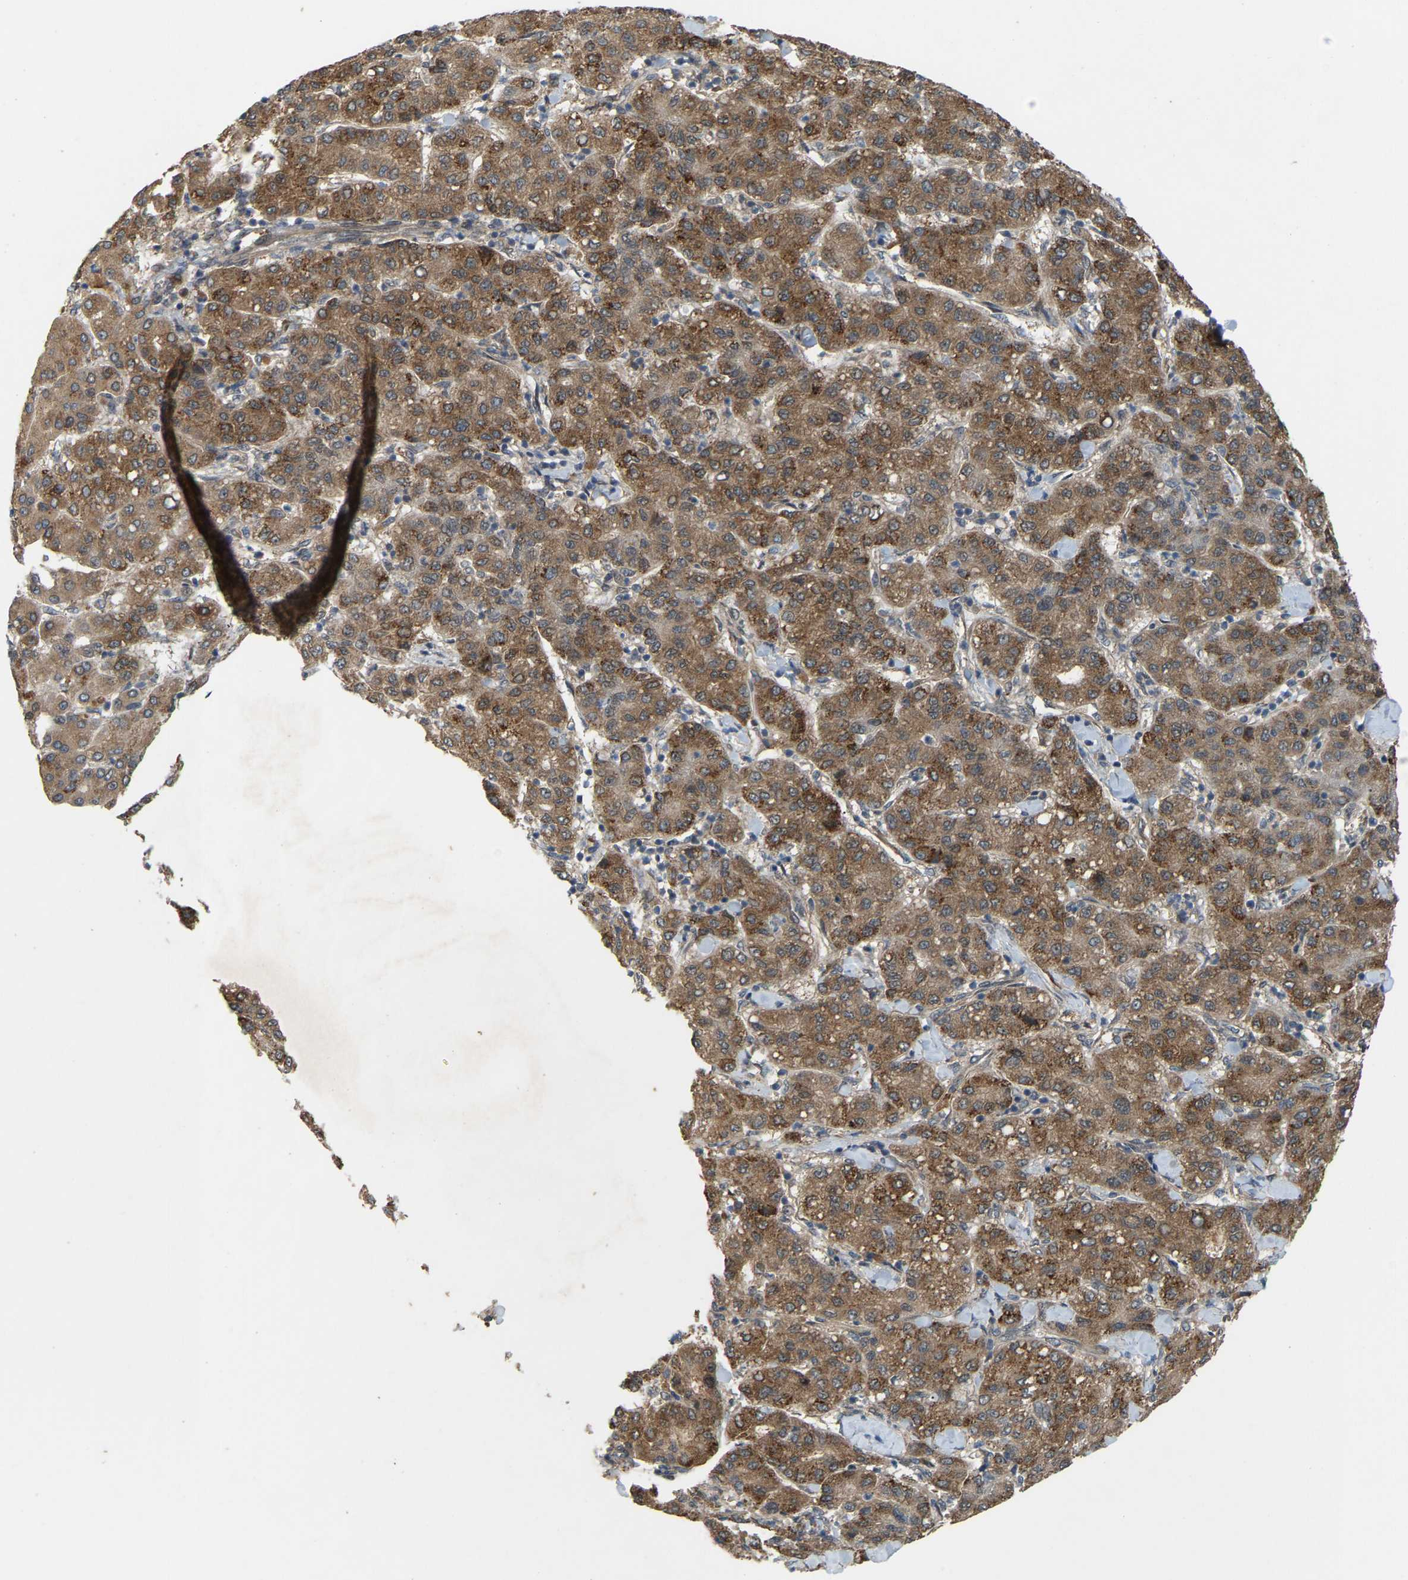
{"staining": {"intensity": "strong", "quantity": ">75%", "location": "cytoplasmic/membranous"}, "tissue": "liver cancer", "cell_type": "Tumor cells", "image_type": "cancer", "snomed": [{"axis": "morphology", "description": "Carcinoma, Hepatocellular, NOS"}, {"axis": "topography", "description": "Liver"}], "caption": "Protein expression analysis of liver hepatocellular carcinoma reveals strong cytoplasmic/membranous expression in about >75% of tumor cells.", "gene": "CROT", "patient": {"sex": "male", "age": 65}}